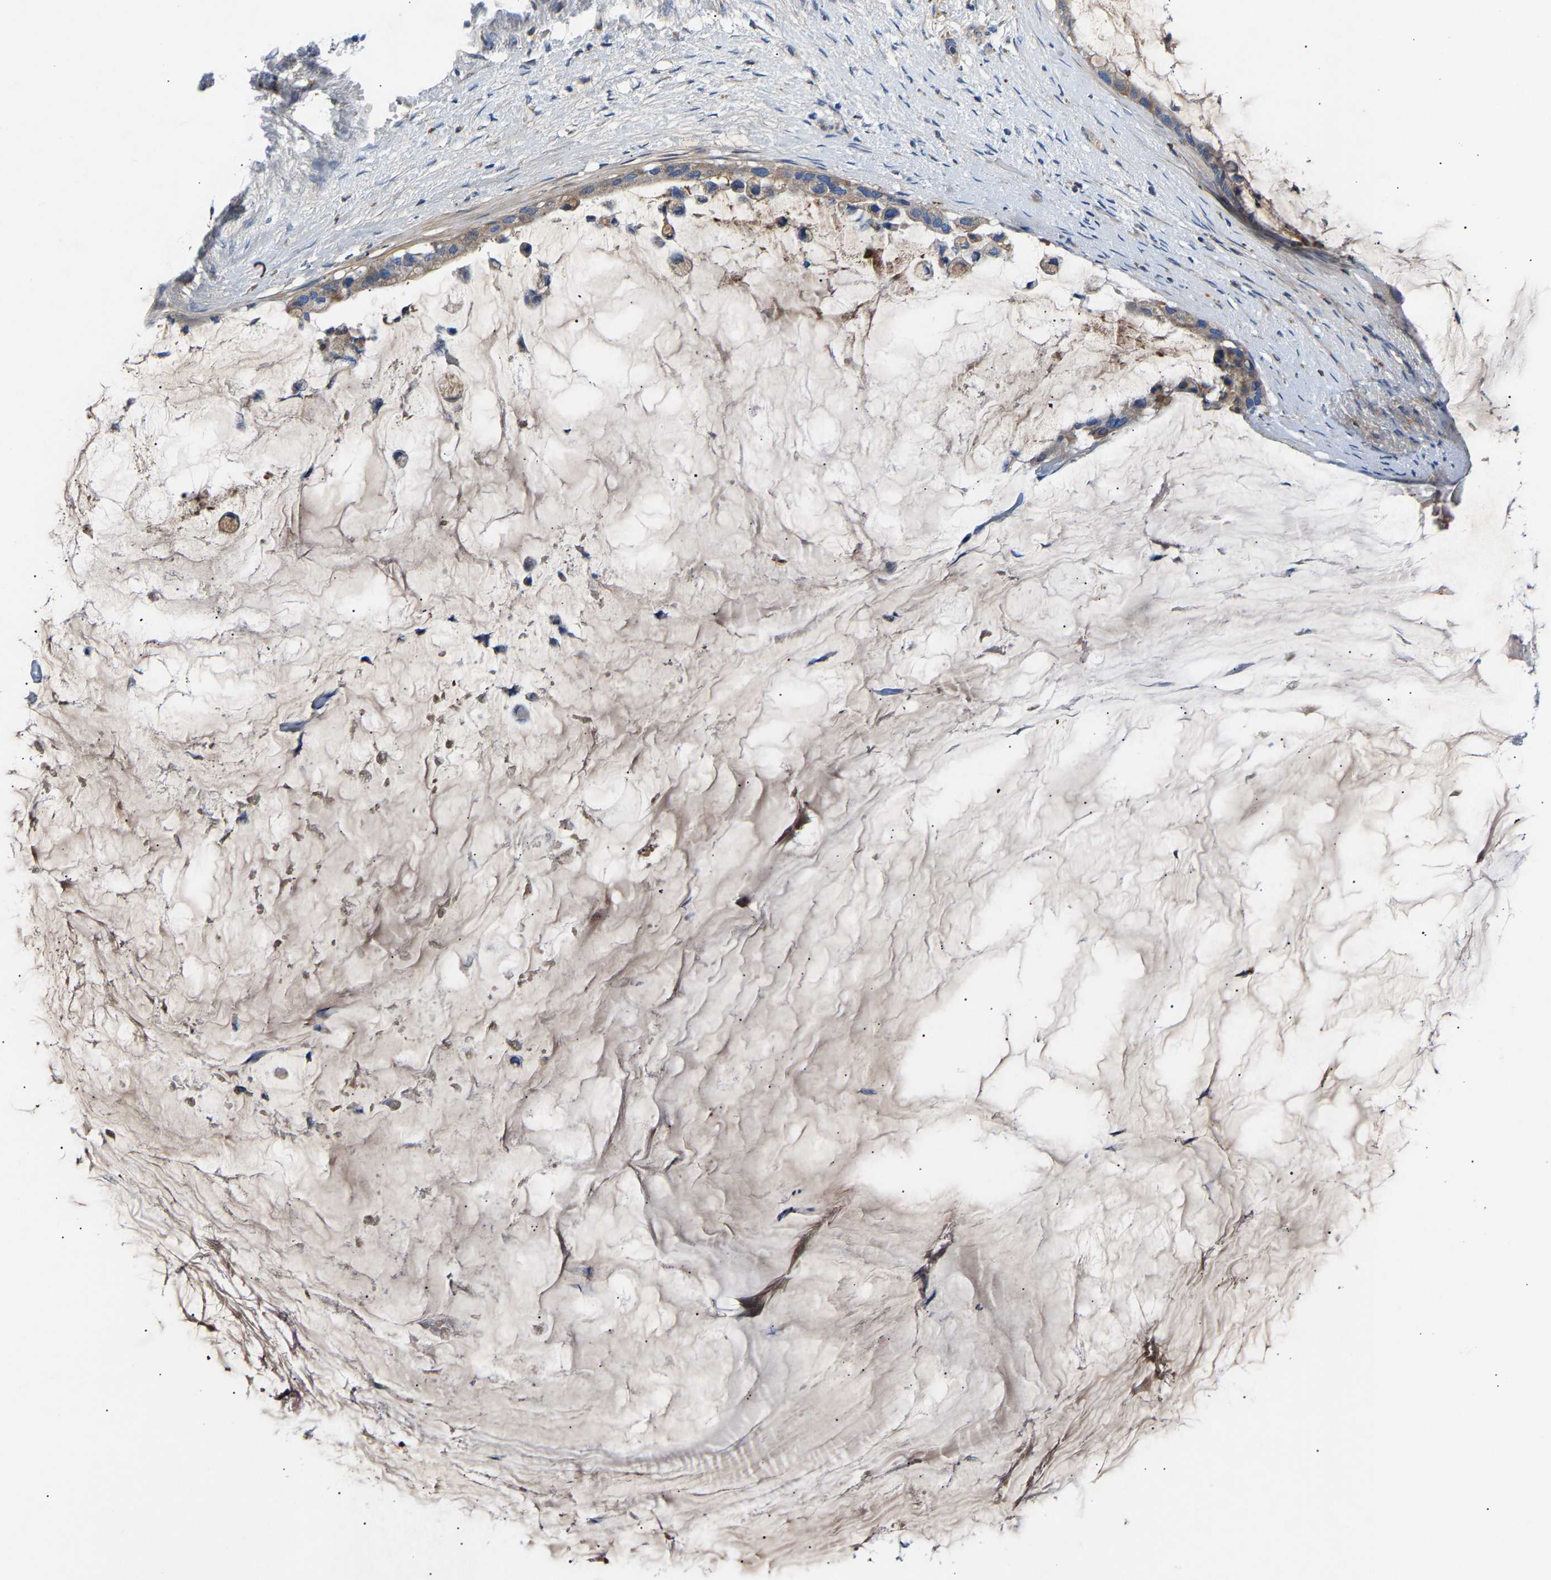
{"staining": {"intensity": "moderate", "quantity": ">75%", "location": "cytoplasmic/membranous"}, "tissue": "pancreatic cancer", "cell_type": "Tumor cells", "image_type": "cancer", "snomed": [{"axis": "morphology", "description": "Adenocarcinoma, NOS"}, {"axis": "topography", "description": "Pancreas"}], "caption": "An image of human pancreatic cancer (adenocarcinoma) stained for a protein displays moderate cytoplasmic/membranous brown staining in tumor cells. Nuclei are stained in blue.", "gene": "CCDC171", "patient": {"sex": "male", "age": 41}}